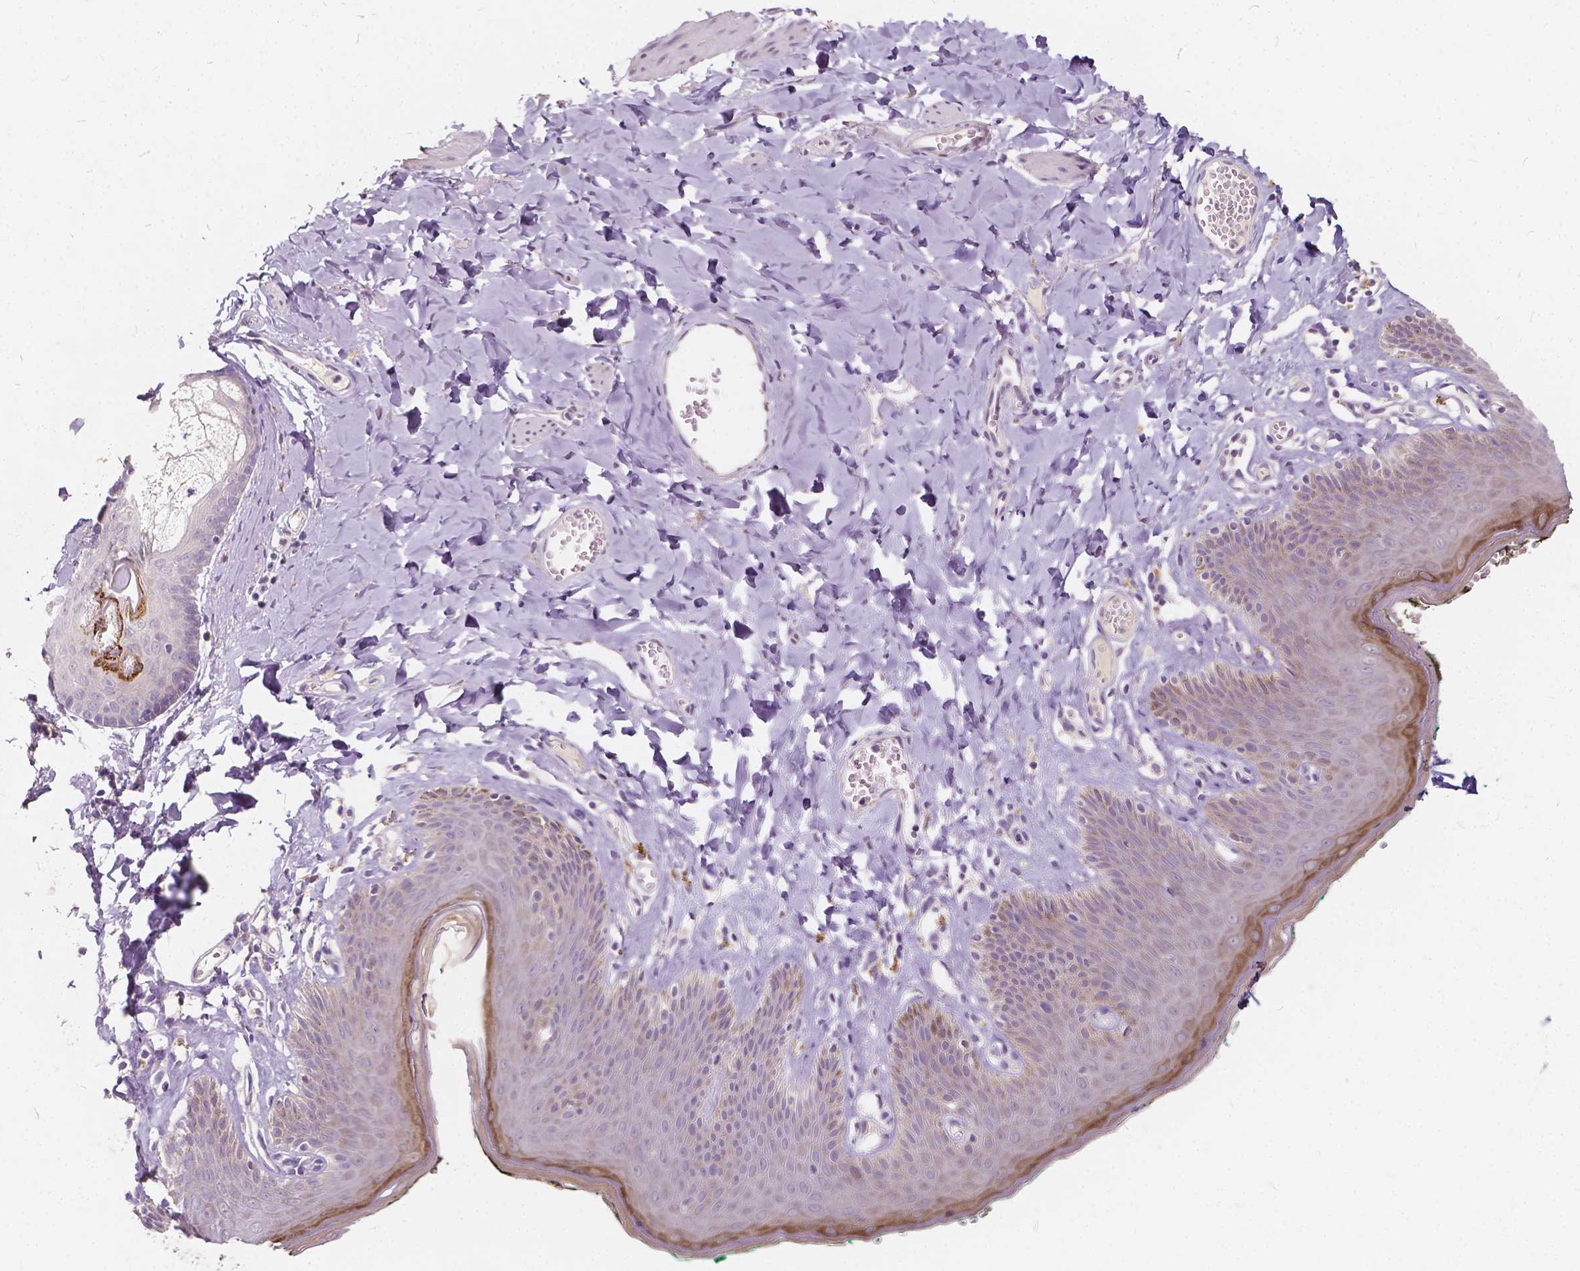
{"staining": {"intensity": "moderate", "quantity": "<25%", "location": "cytoplasmic/membranous"}, "tissue": "skin", "cell_type": "Epidermal cells", "image_type": "normal", "snomed": [{"axis": "morphology", "description": "Normal tissue, NOS"}, {"axis": "topography", "description": "Vulva"}, {"axis": "topography", "description": "Peripheral nerve tissue"}], "caption": "A brown stain highlights moderate cytoplasmic/membranous positivity of a protein in epidermal cells of unremarkable human skin. (DAB (3,3'-diaminobenzidine) IHC, brown staining for protein, blue staining for nuclei).", "gene": "SLC7A8", "patient": {"sex": "female", "age": 66}}